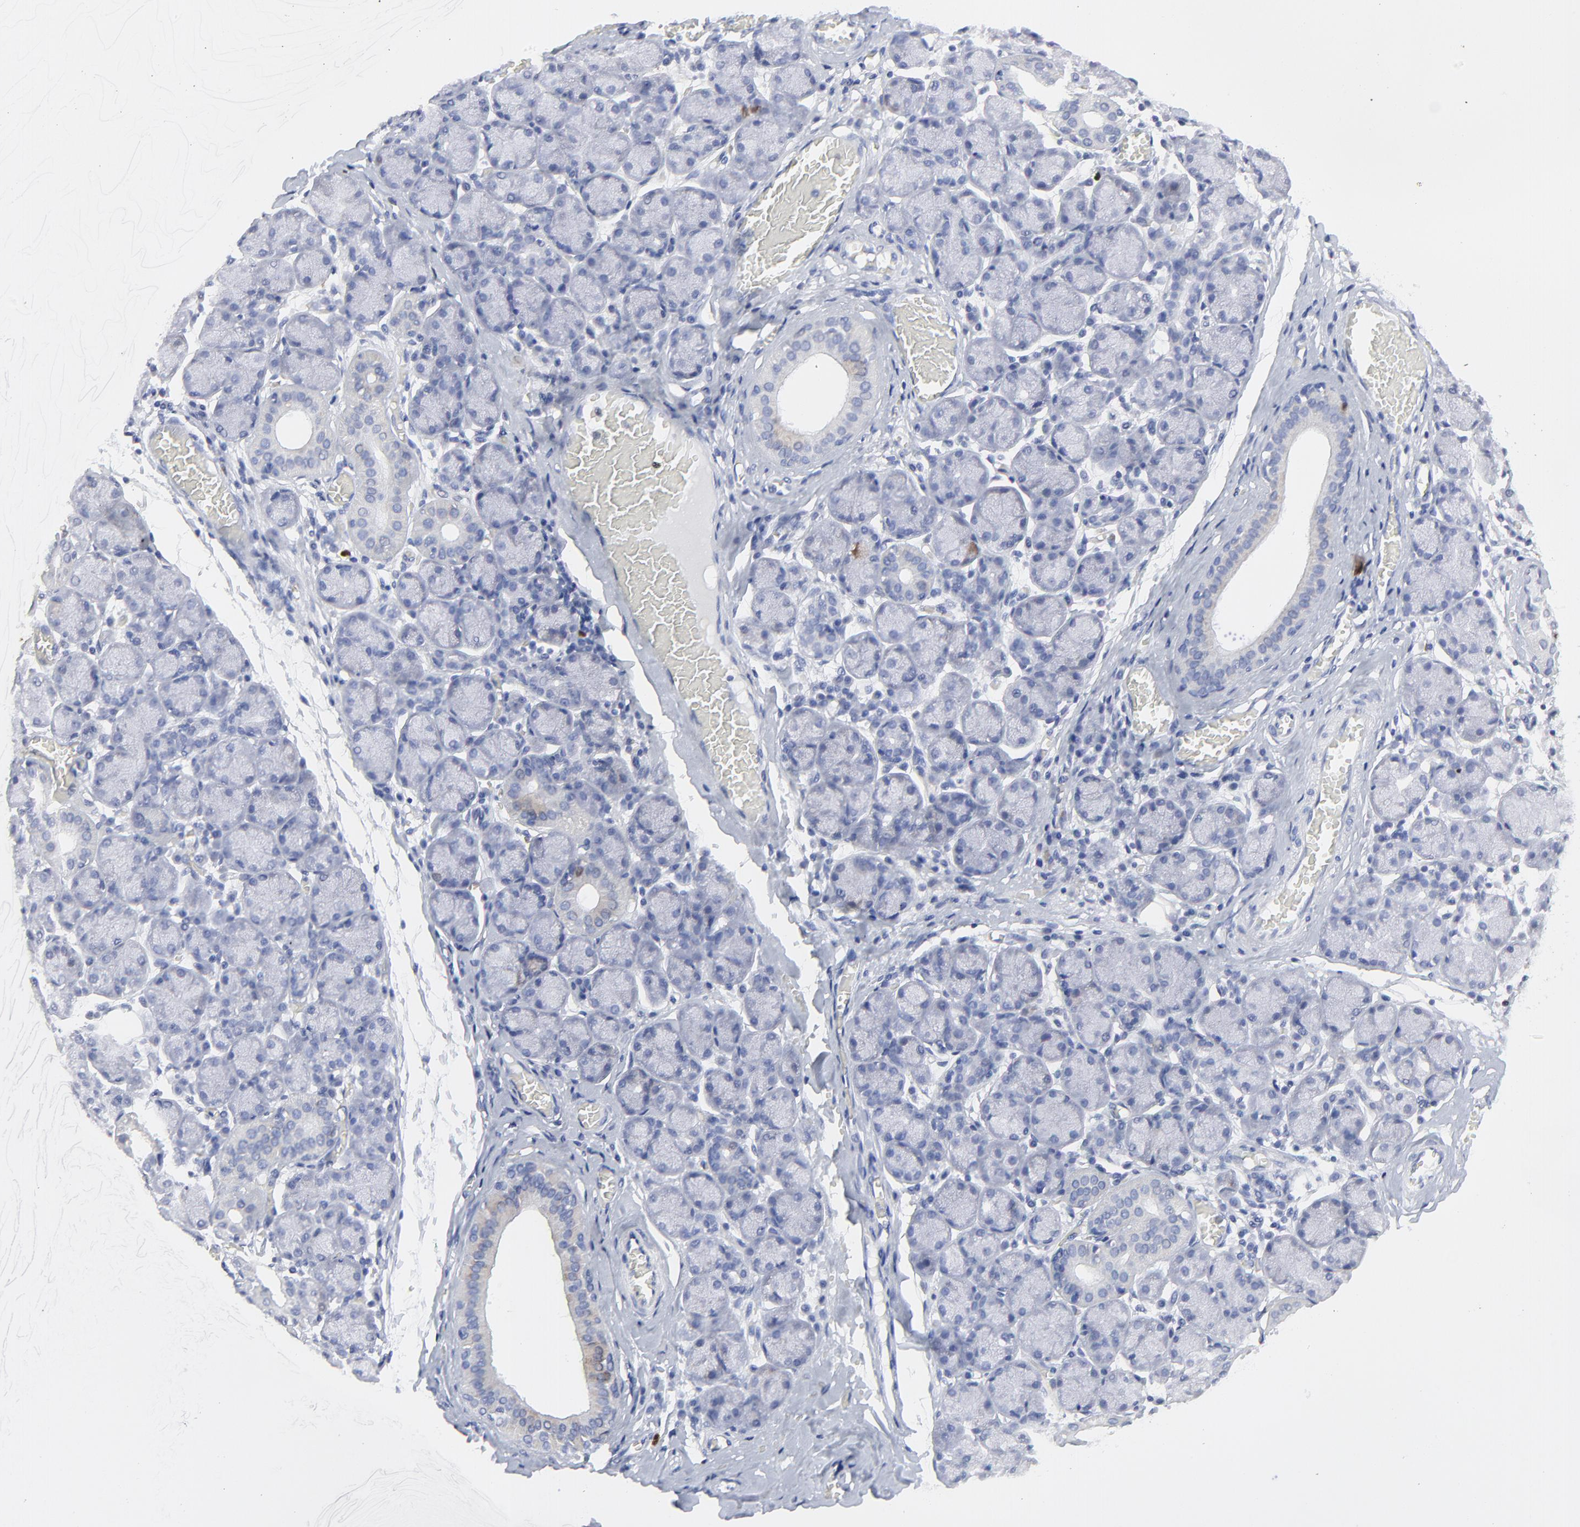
{"staining": {"intensity": "negative", "quantity": "none", "location": "none"}, "tissue": "salivary gland", "cell_type": "Glandular cells", "image_type": "normal", "snomed": [{"axis": "morphology", "description": "Normal tissue, NOS"}, {"axis": "topography", "description": "Salivary gland"}], "caption": "This is a image of IHC staining of unremarkable salivary gland, which shows no expression in glandular cells. (DAB (3,3'-diaminobenzidine) immunohistochemistry with hematoxylin counter stain).", "gene": "NCAPH", "patient": {"sex": "female", "age": 24}}